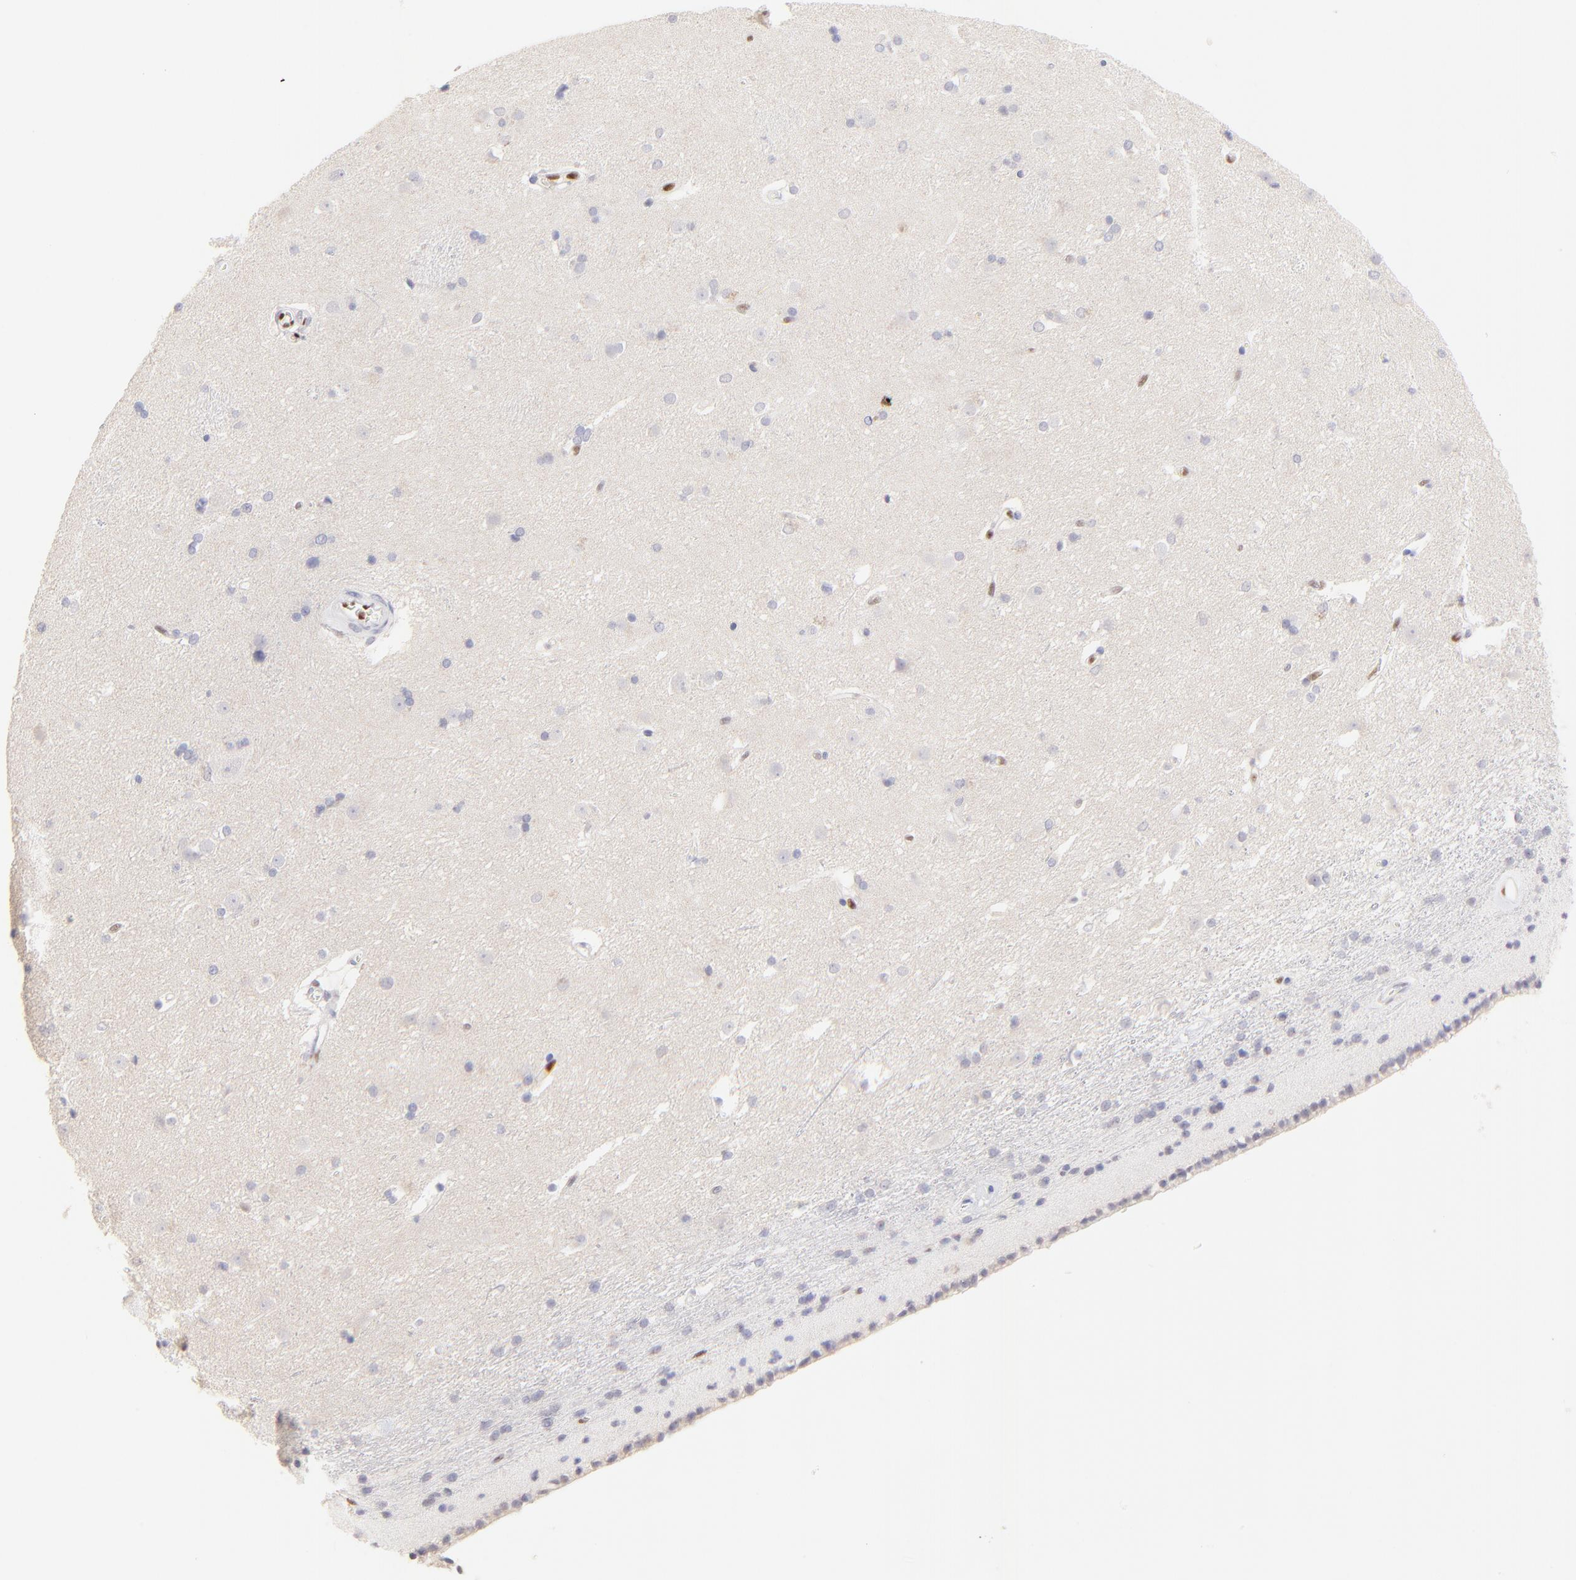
{"staining": {"intensity": "negative", "quantity": "none", "location": "none"}, "tissue": "caudate", "cell_type": "Glial cells", "image_type": "normal", "snomed": [{"axis": "morphology", "description": "Normal tissue, NOS"}, {"axis": "topography", "description": "Lateral ventricle wall"}], "caption": "This image is of normal caudate stained with IHC to label a protein in brown with the nuclei are counter-stained blue. There is no expression in glial cells. The staining is performed using DAB (3,3'-diaminobenzidine) brown chromogen with nuclei counter-stained in using hematoxylin.", "gene": "KLF4", "patient": {"sex": "female", "age": 19}}